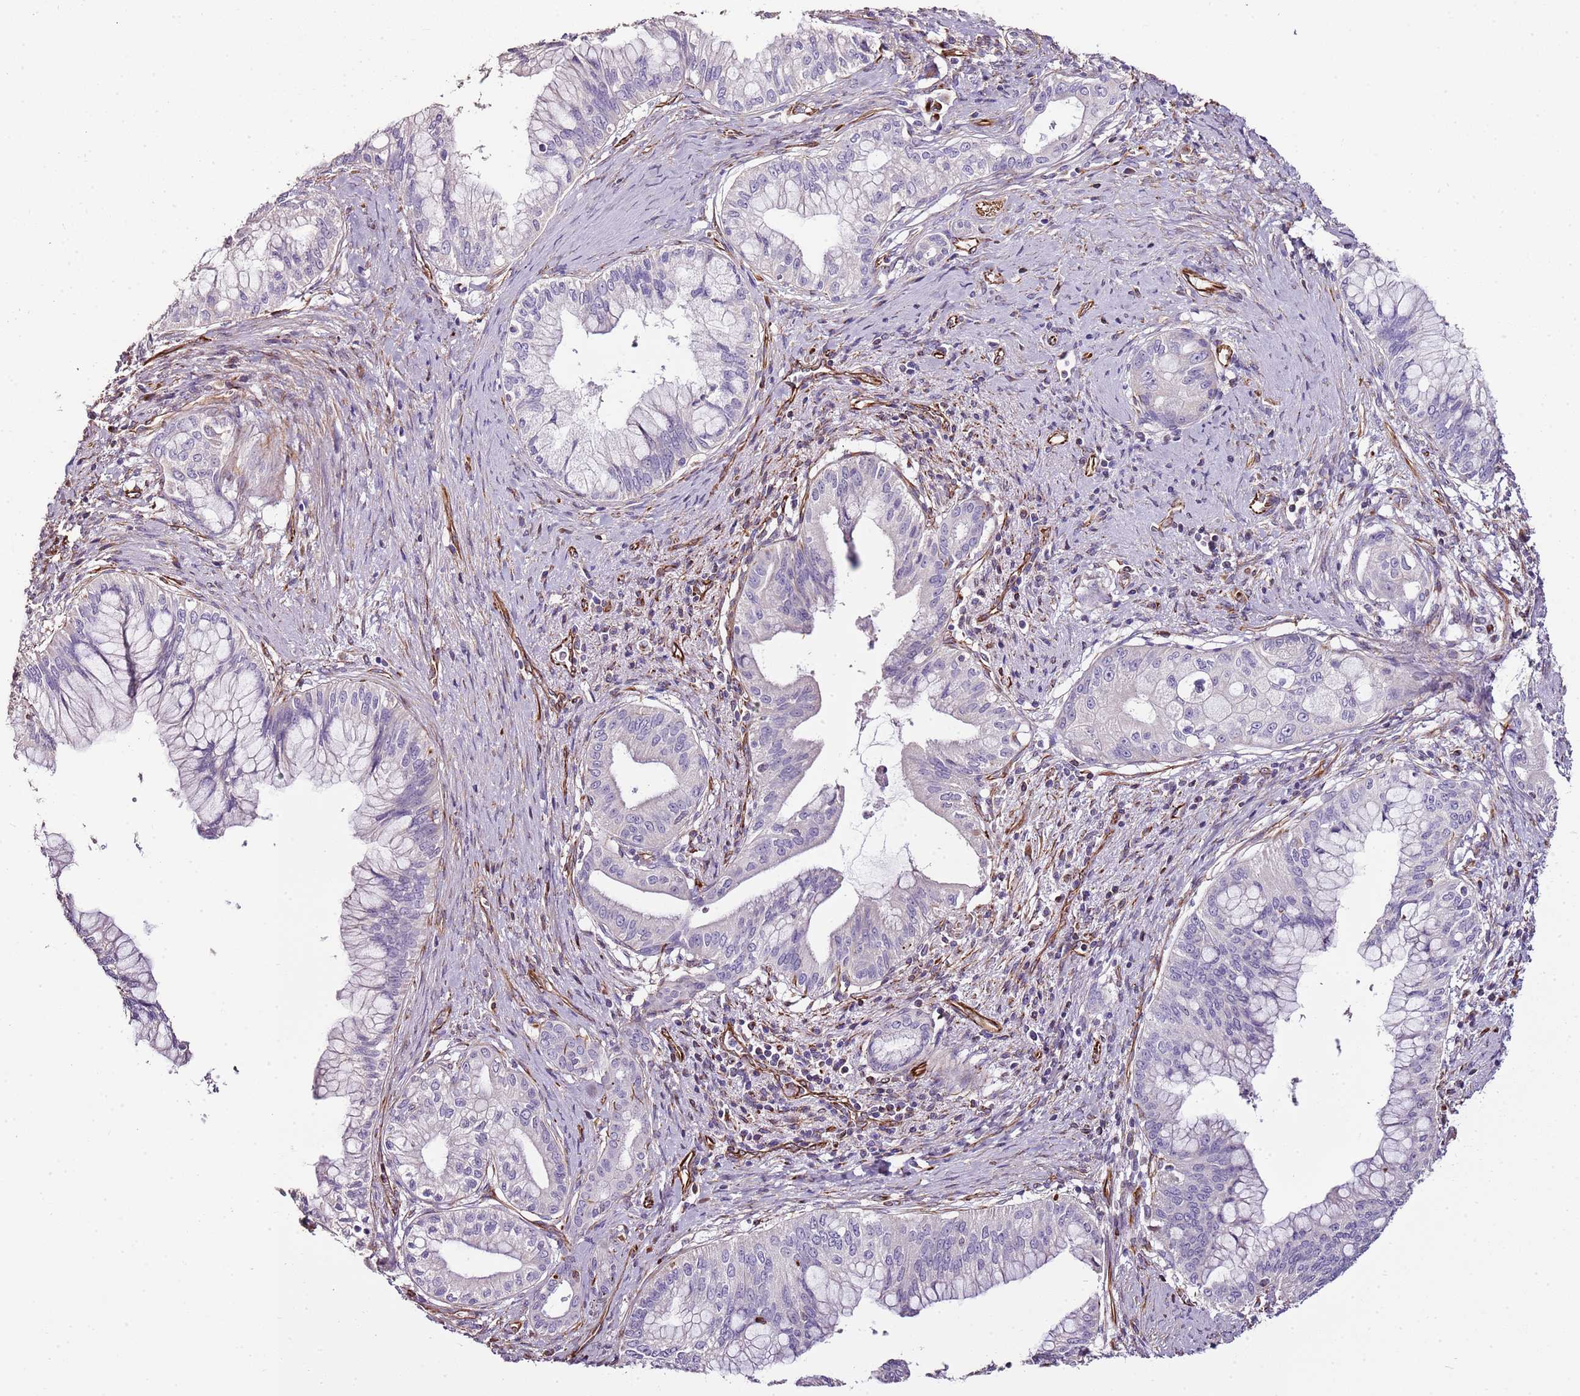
{"staining": {"intensity": "negative", "quantity": "none", "location": "none"}, "tissue": "pancreatic cancer", "cell_type": "Tumor cells", "image_type": "cancer", "snomed": [{"axis": "morphology", "description": "Adenocarcinoma, NOS"}, {"axis": "topography", "description": "Pancreas"}], "caption": "High magnification brightfield microscopy of pancreatic cancer (adenocarcinoma) stained with DAB (3,3'-diaminobenzidine) (brown) and counterstained with hematoxylin (blue): tumor cells show no significant expression.", "gene": "ZNF786", "patient": {"sex": "male", "age": 46}}